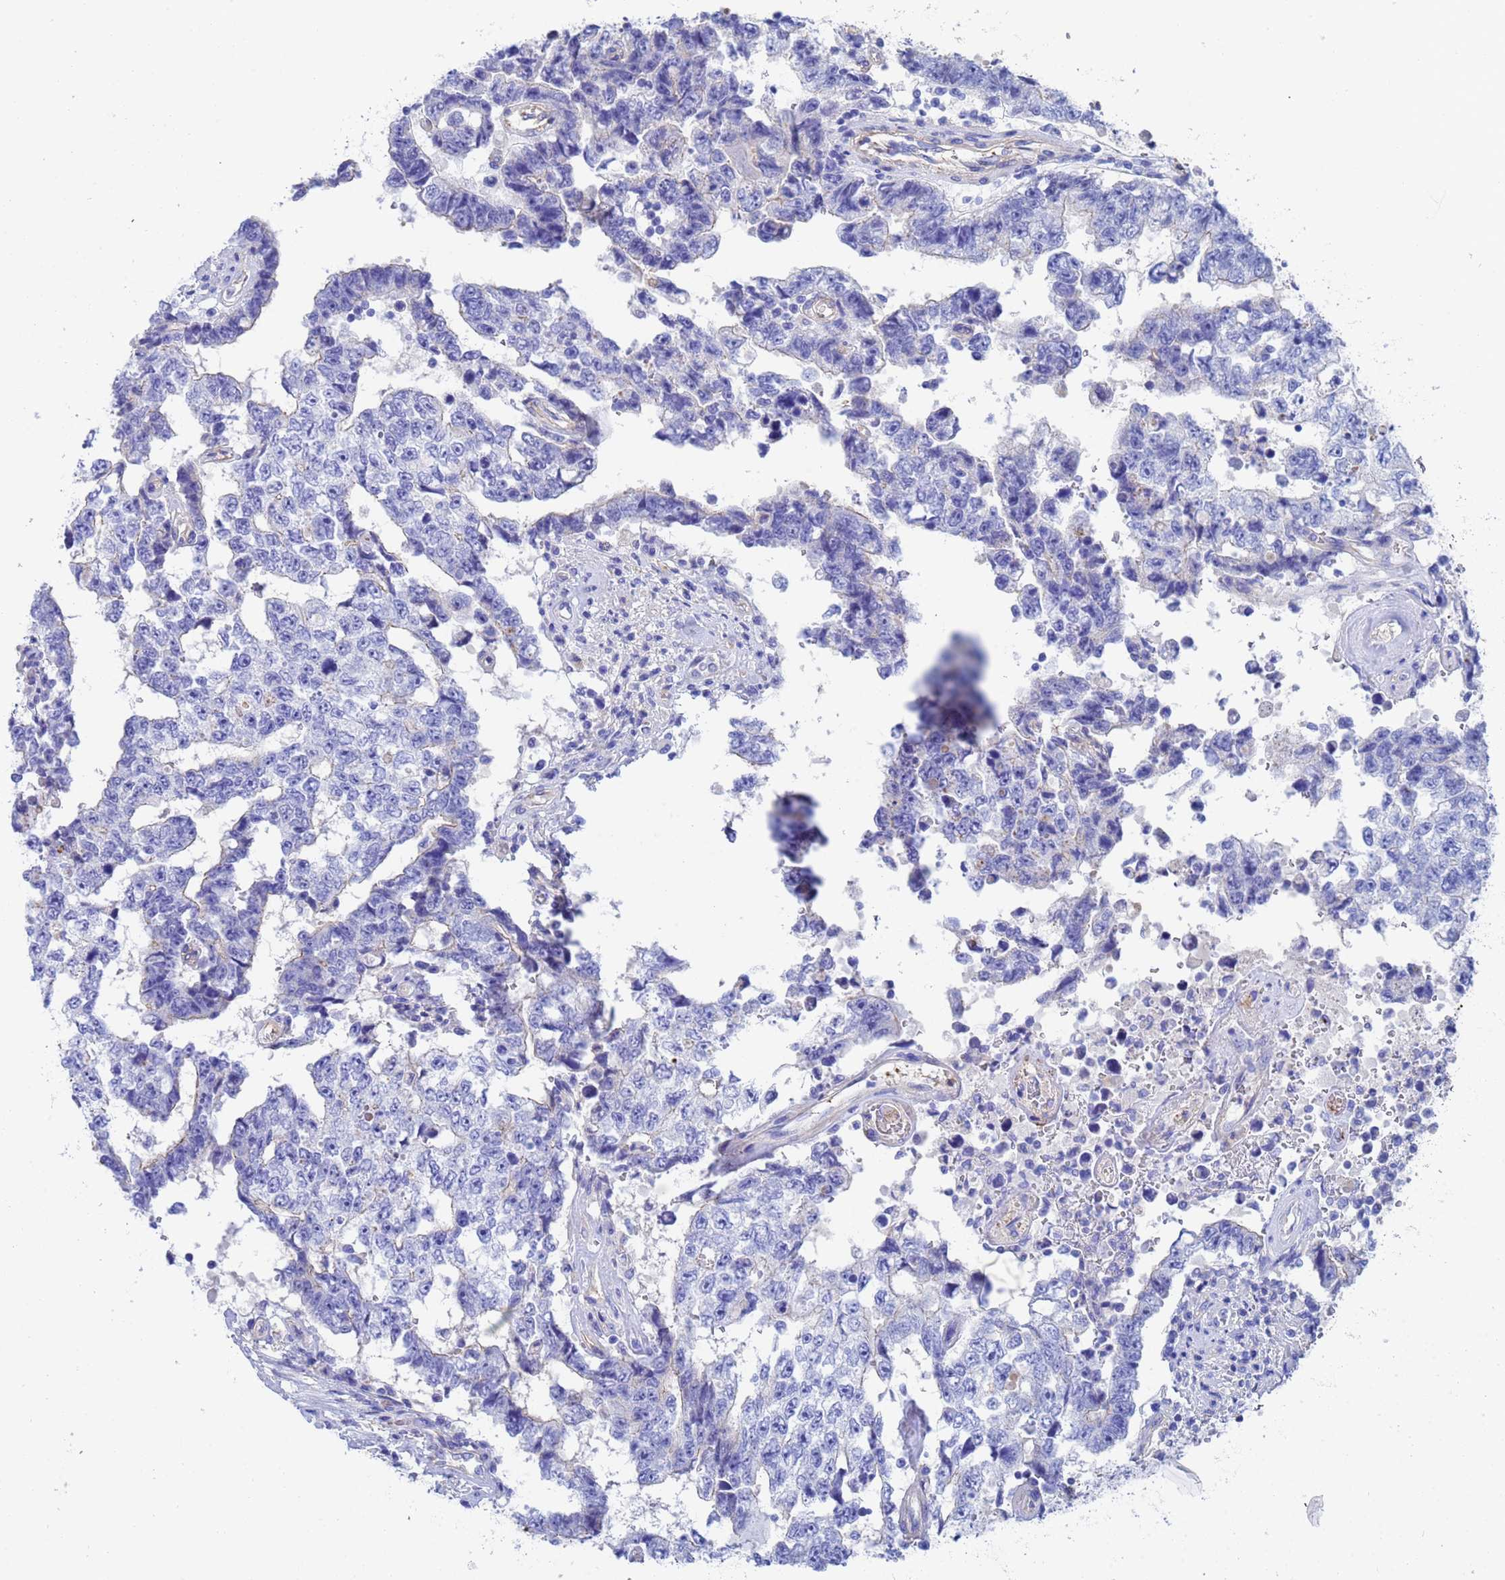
{"staining": {"intensity": "negative", "quantity": "none", "location": "none"}, "tissue": "testis cancer", "cell_type": "Tumor cells", "image_type": "cancer", "snomed": [{"axis": "morphology", "description": "Normal tissue, NOS"}, {"axis": "morphology", "description": "Carcinoma, Embryonal, NOS"}, {"axis": "topography", "description": "Testis"}, {"axis": "topography", "description": "Epididymis"}], "caption": "IHC photomicrograph of human testis embryonal carcinoma stained for a protein (brown), which demonstrates no staining in tumor cells. (Brightfield microscopy of DAB immunohistochemistry (IHC) at high magnification).", "gene": "CST4", "patient": {"sex": "male", "age": 25}}